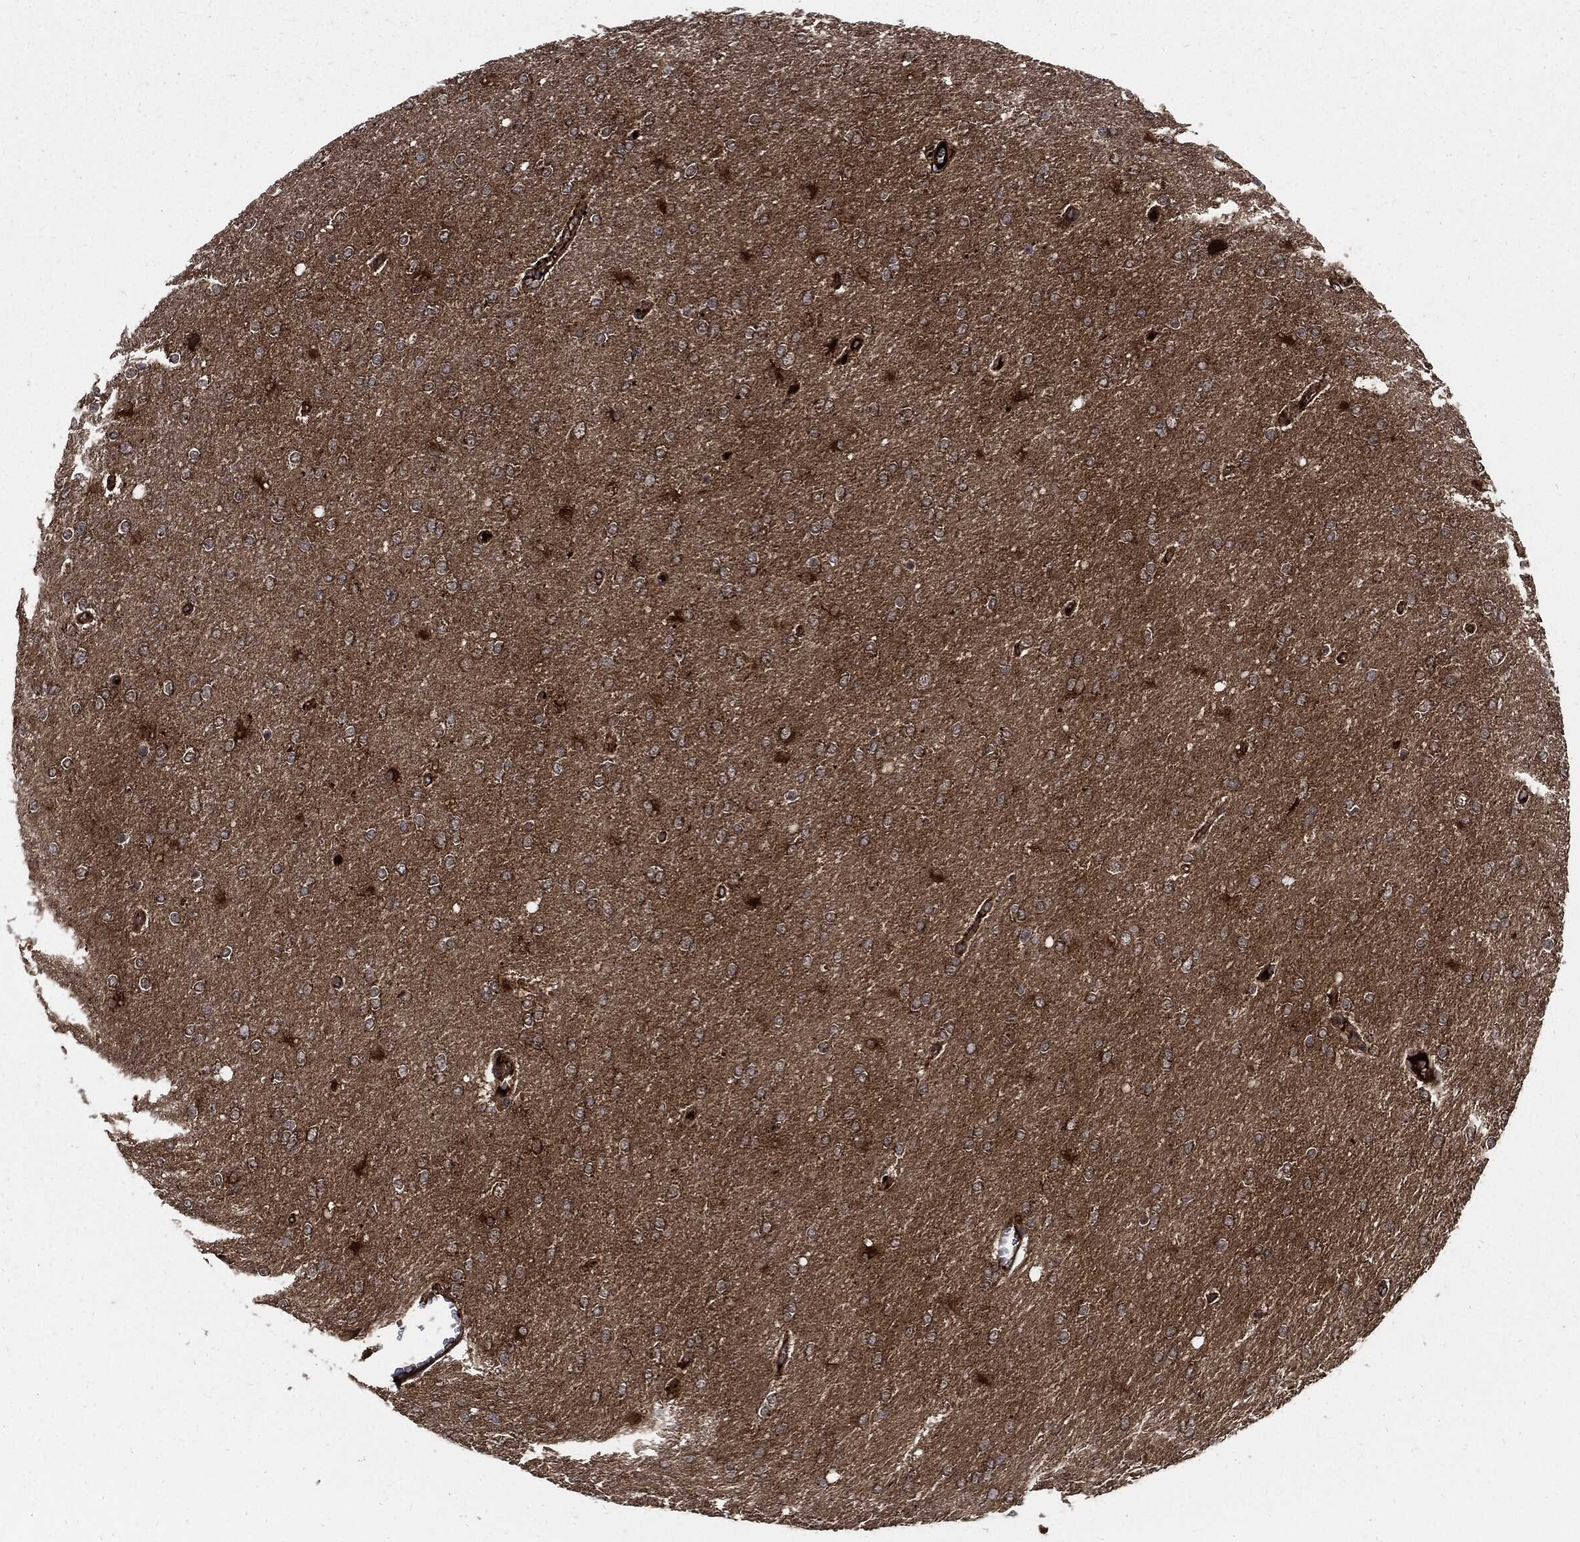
{"staining": {"intensity": "negative", "quantity": "none", "location": "none"}, "tissue": "glioma", "cell_type": "Tumor cells", "image_type": "cancer", "snomed": [{"axis": "morphology", "description": "Glioma, malignant, High grade"}, {"axis": "topography", "description": "Cerebral cortex"}], "caption": "The micrograph demonstrates no staining of tumor cells in glioma.", "gene": "CLU", "patient": {"sex": "male", "age": 70}}